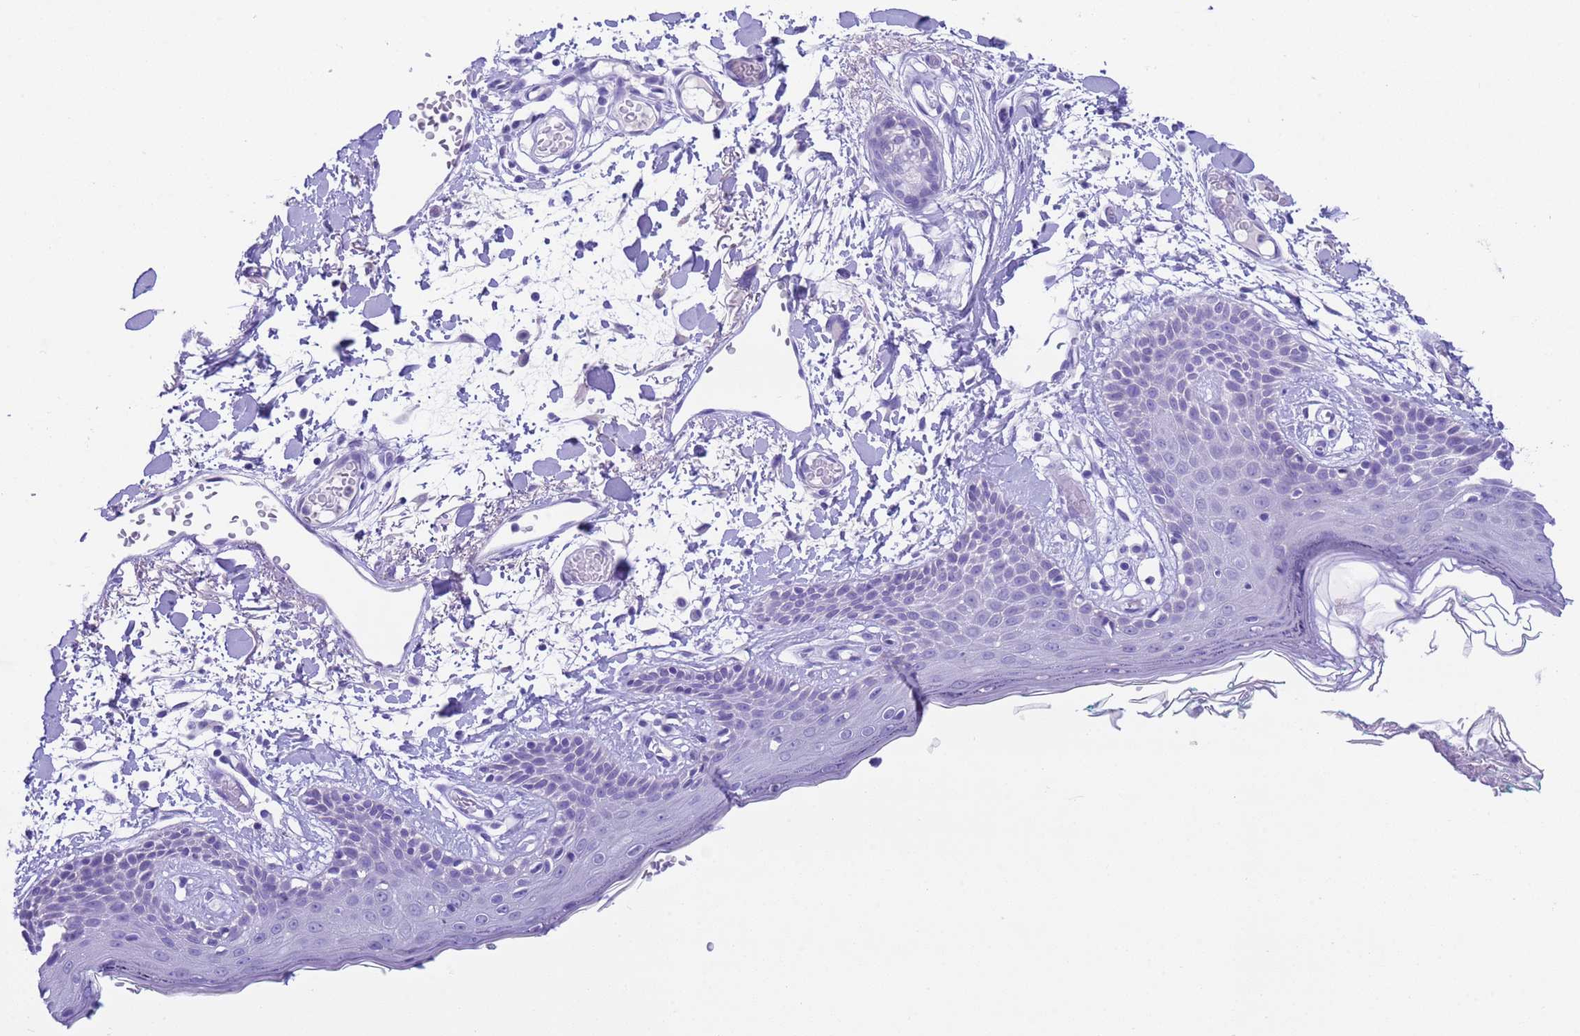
{"staining": {"intensity": "negative", "quantity": "none", "location": "none"}, "tissue": "skin", "cell_type": "Fibroblasts", "image_type": "normal", "snomed": [{"axis": "morphology", "description": "Normal tissue, NOS"}, {"axis": "topography", "description": "Skin"}], "caption": "A micrograph of human skin is negative for staining in fibroblasts.", "gene": "USP38", "patient": {"sex": "male", "age": 79}}